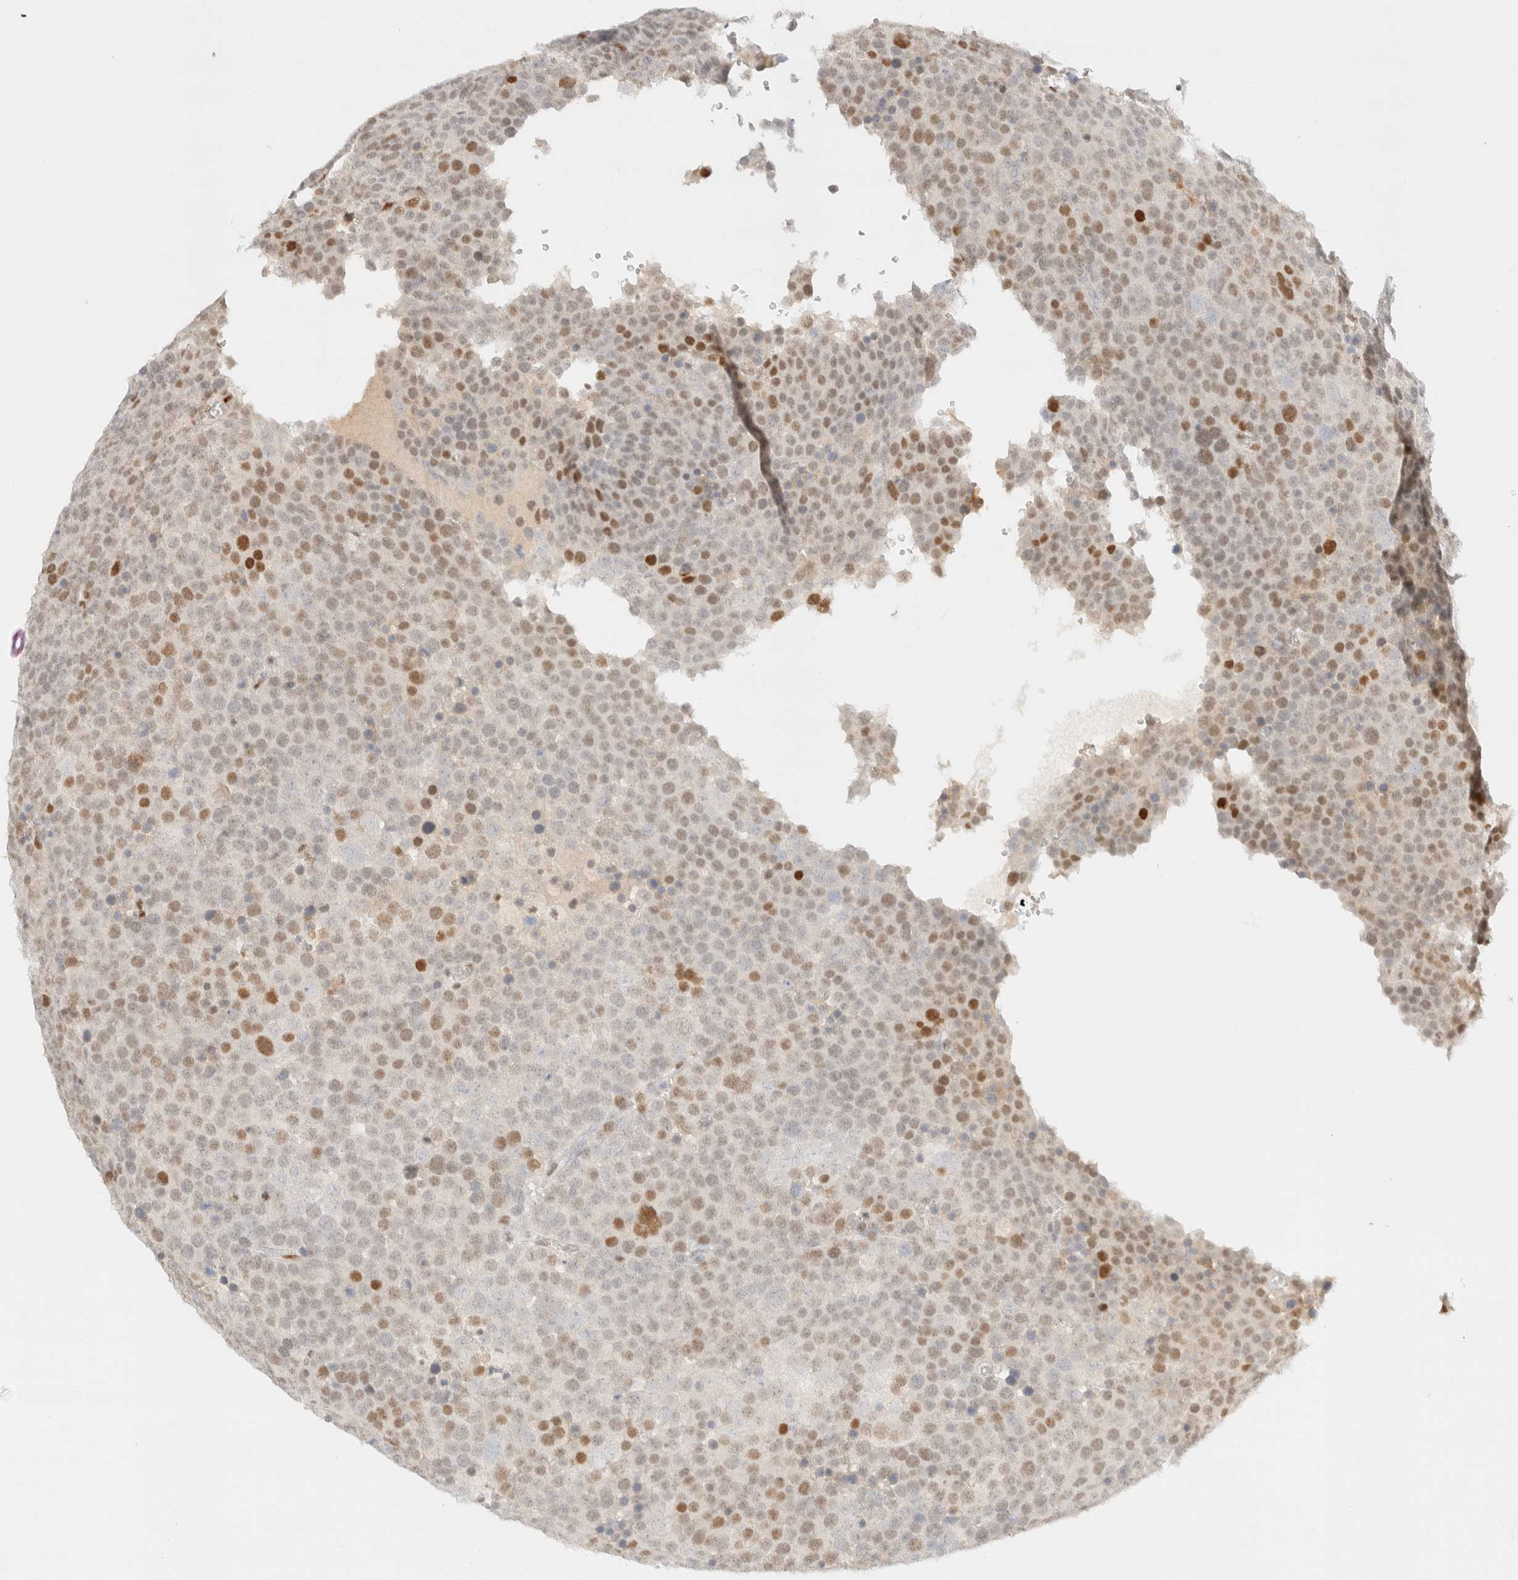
{"staining": {"intensity": "moderate", "quantity": "25%-75%", "location": "nuclear"}, "tissue": "testis cancer", "cell_type": "Tumor cells", "image_type": "cancer", "snomed": [{"axis": "morphology", "description": "Seminoma, NOS"}, {"axis": "topography", "description": "Testis"}], "caption": "Testis seminoma was stained to show a protein in brown. There is medium levels of moderate nuclear expression in about 25%-75% of tumor cells. (Stains: DAB in brown, nuclei in blue, Microscopy: brightfield microscopy at high magnification).", "gene": "DDB2", "patient": {"sex": "male", "age": 71}}